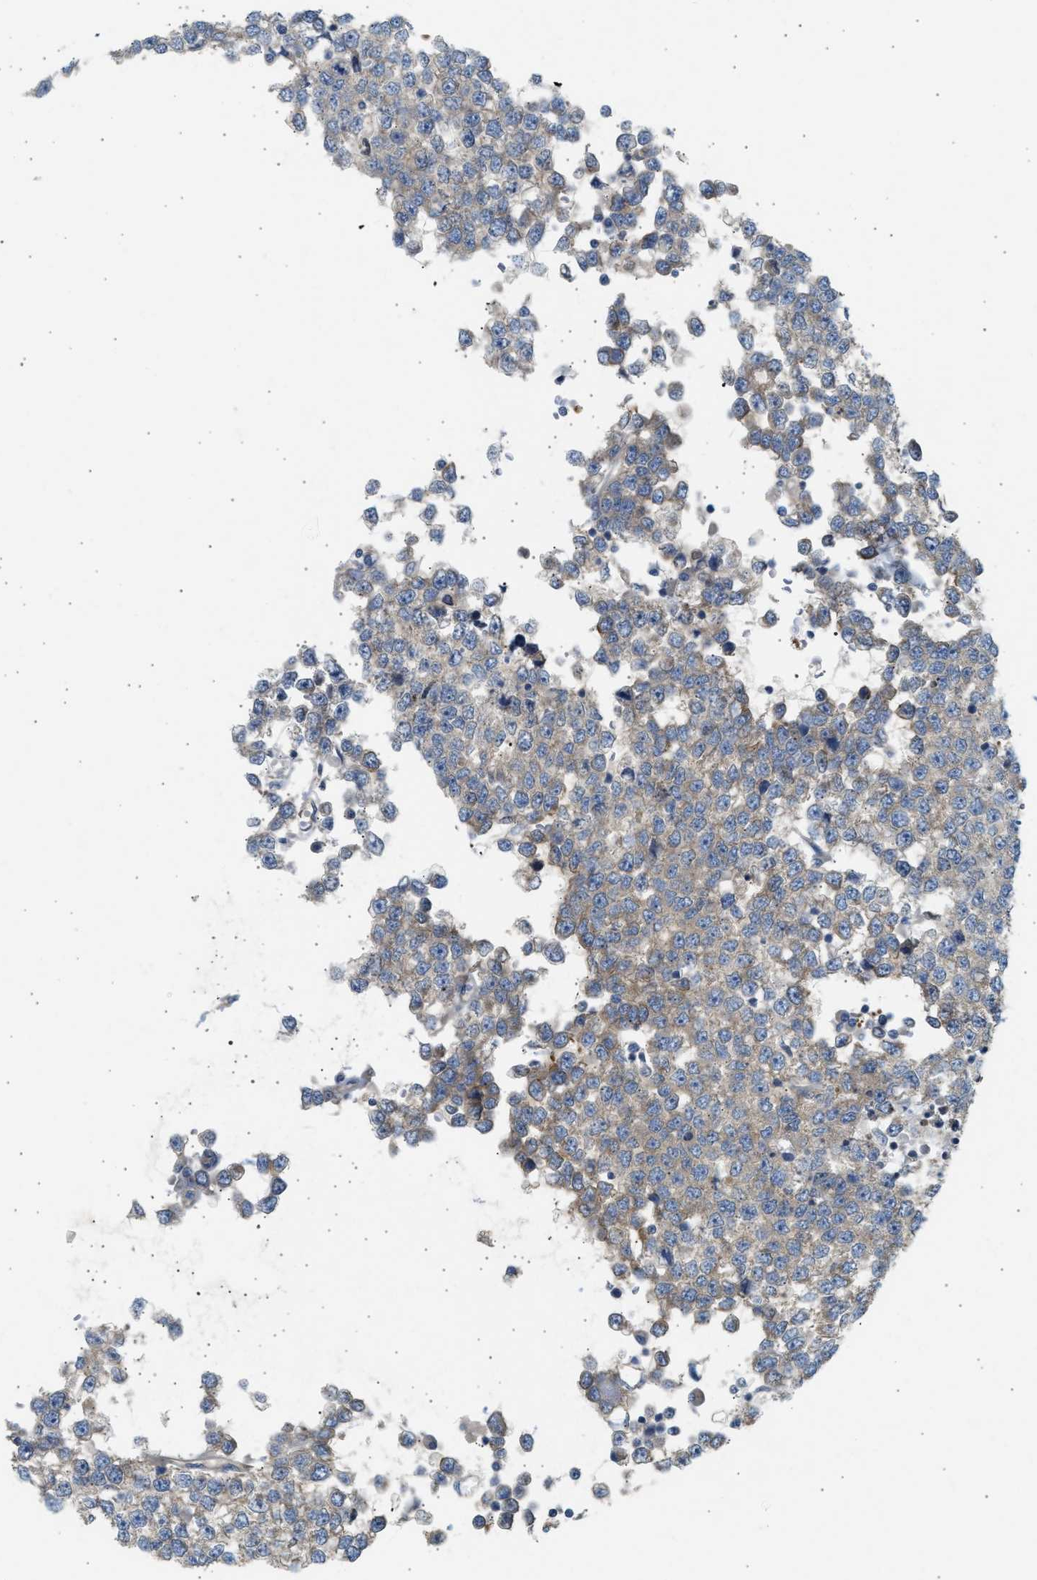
{"staining": {"intensity": "weak", "quantity": "25%-75%", "location": "cytoplasmic/membranous"}, "tissue": "testis cancer", "cell_type": "Tumor cells", "image_type": "cancer", "snomed": [{"axis": "morphology", "description": "Seminoma, NOS"}, {"axis": "topography", "description": "Testis"}], "caption": "This histopathology image shows IHC staining of human testis cancer (seminoma), with low weak cytoplasmic/membranous staining in approximately 25%-75% of tumor cells.", "gene": "PAFAH1B1", "patient": {"sex": "male", "age": 65}}